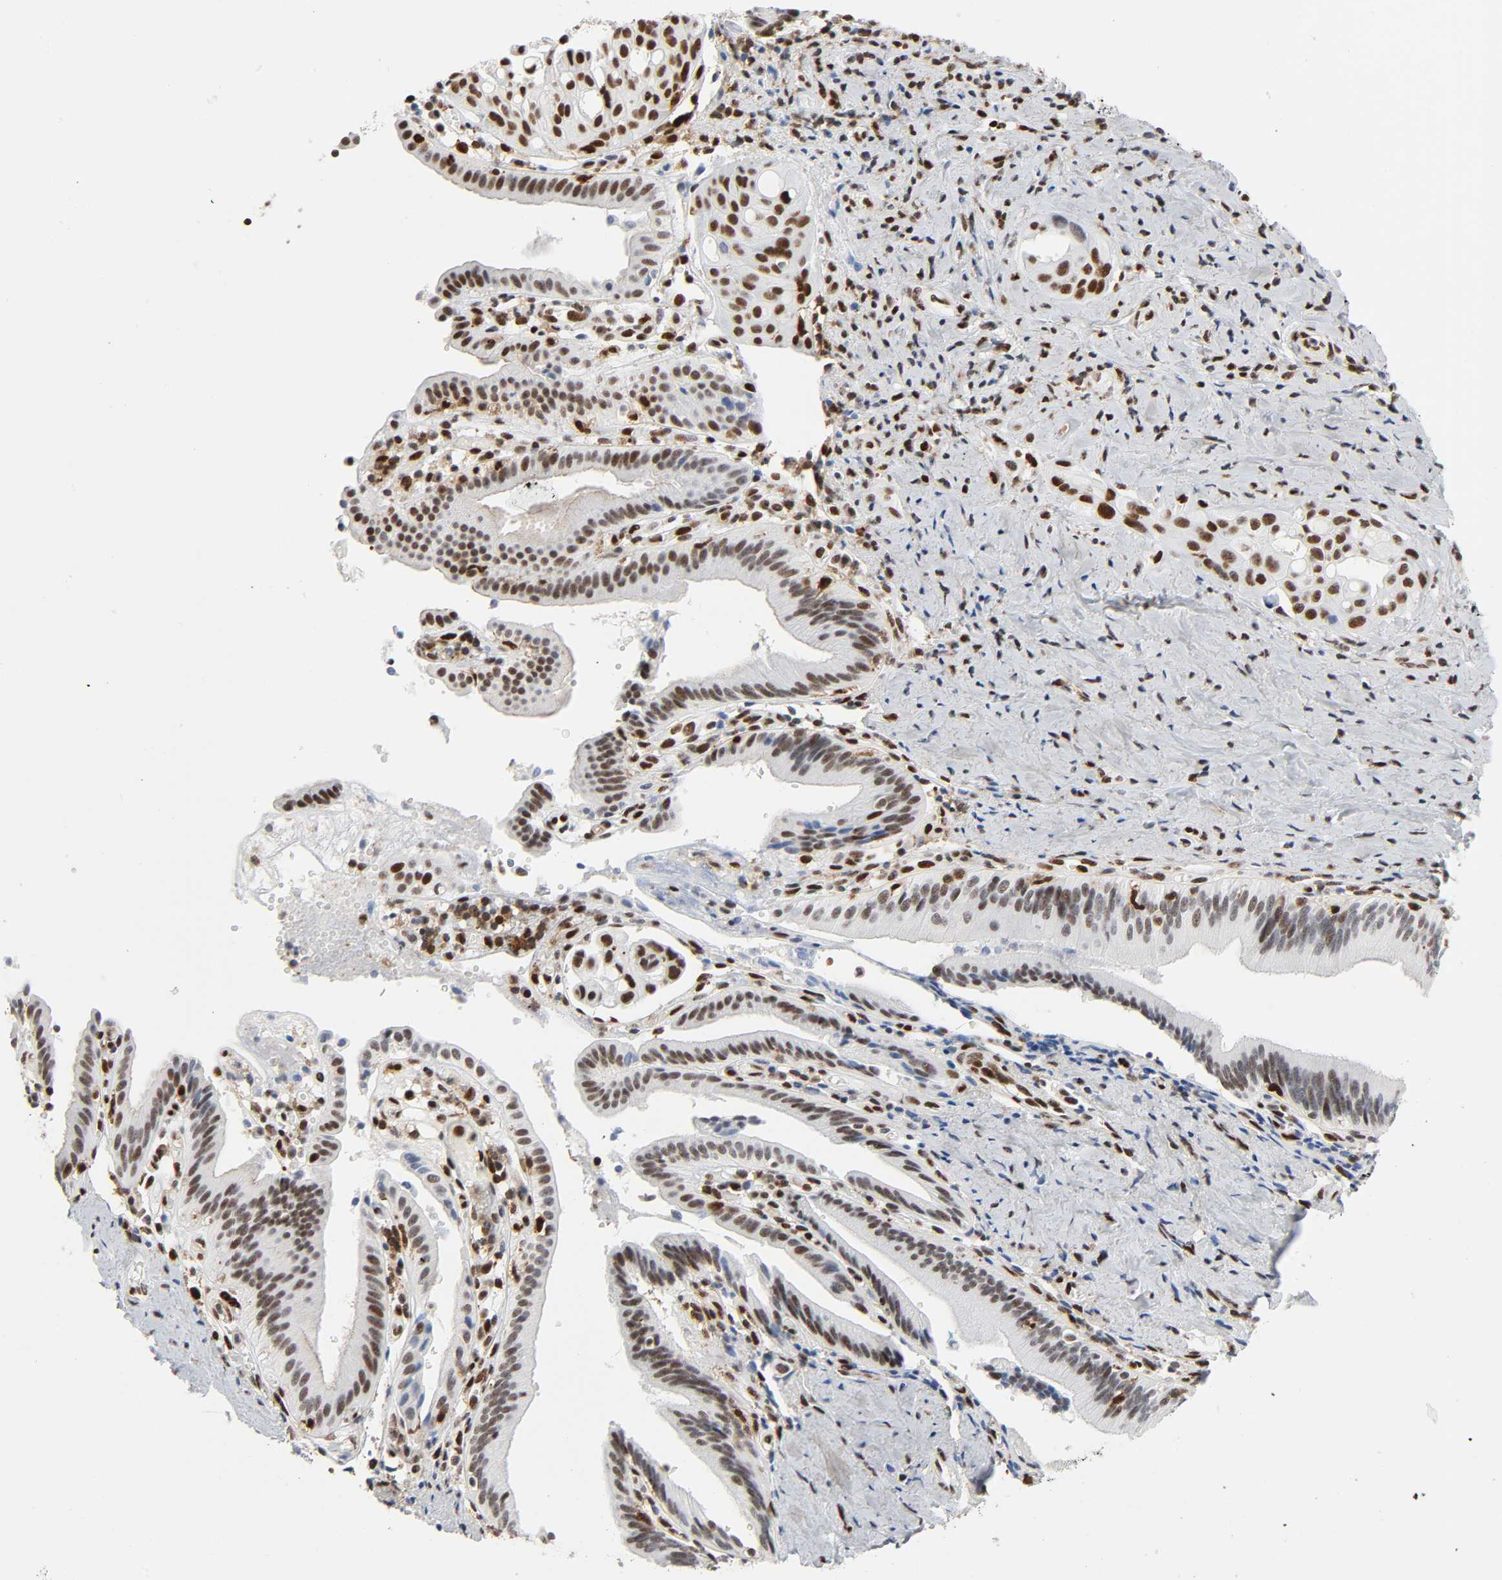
{"staining": {"intensity": "moderate", "quantity": ">75%", "location": "nuclear"}, "tissue": "pancreatic cancer", "cell_type": "Tumor cells", "image_type": "cancer", "snomed": [{"axis": "morphology", "description": "Adenocarcinoma, NOS"}, {"axis": "topography", "description": "Pancreas"}], "caption": "Human pancreatic adenocarcinoma stained with a protein marker reveals moderate staining in tumor cells.", "gene": "WAS", "patient": {"sex": "female", "age": 60}}